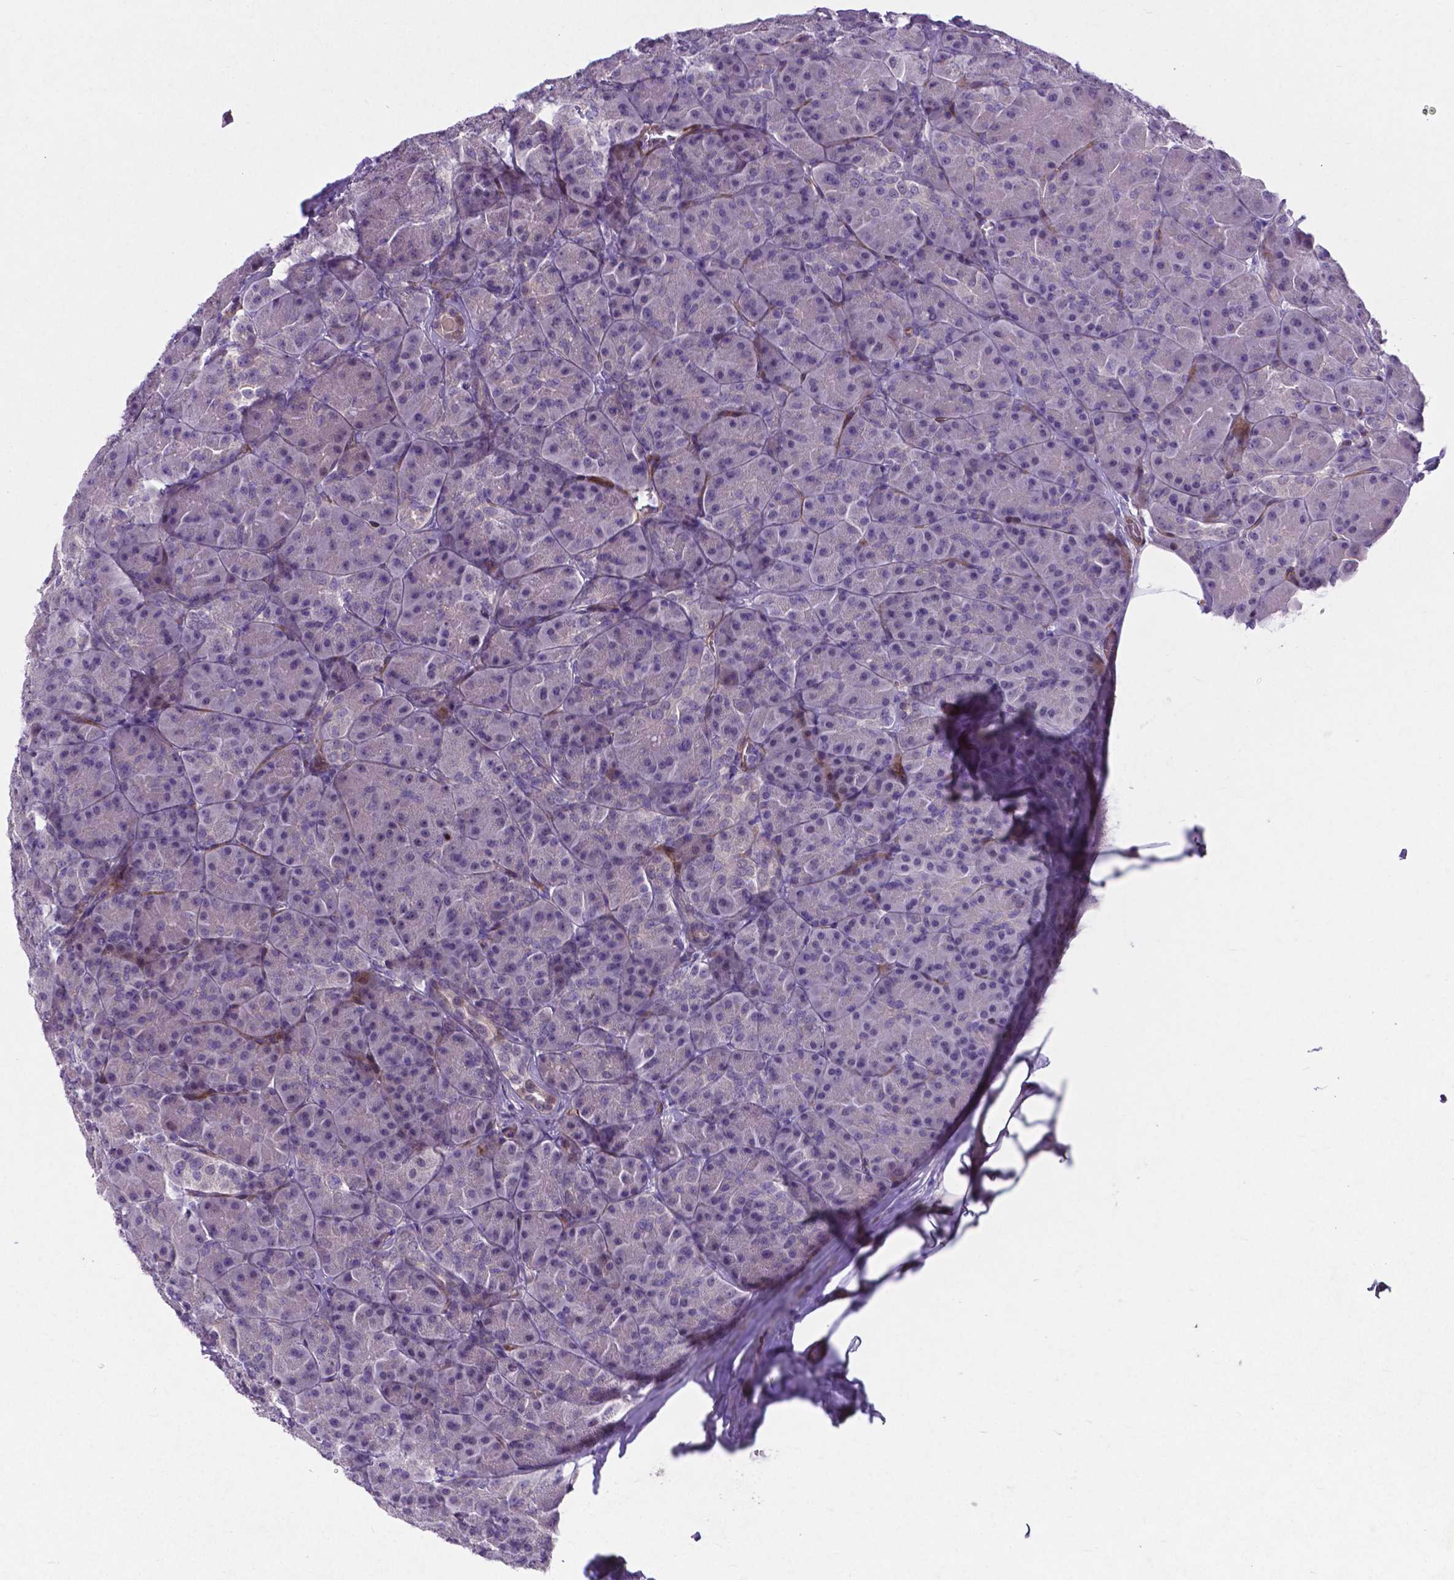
{"staining": {"intensity": "negative", "quantity": "none", "location": "none"}, "tissue": "pancreas", "cell_type": "Exocrine glandular cells", "image_type": "normal", "snomed": [{"axis": "morphology", "description": "Normal tissue, NOS"}, {"axis": "topography", "description": "Pancreas"}], "caption": "Micrograph shows no significant protein staining in exocrine glandular cells of unremarkable pancreas. (DAB immunohistochemistry with hematoxylin counter stain).", "gene": "PFKFB4", "patient": {"sex": "male", "age": 57}}